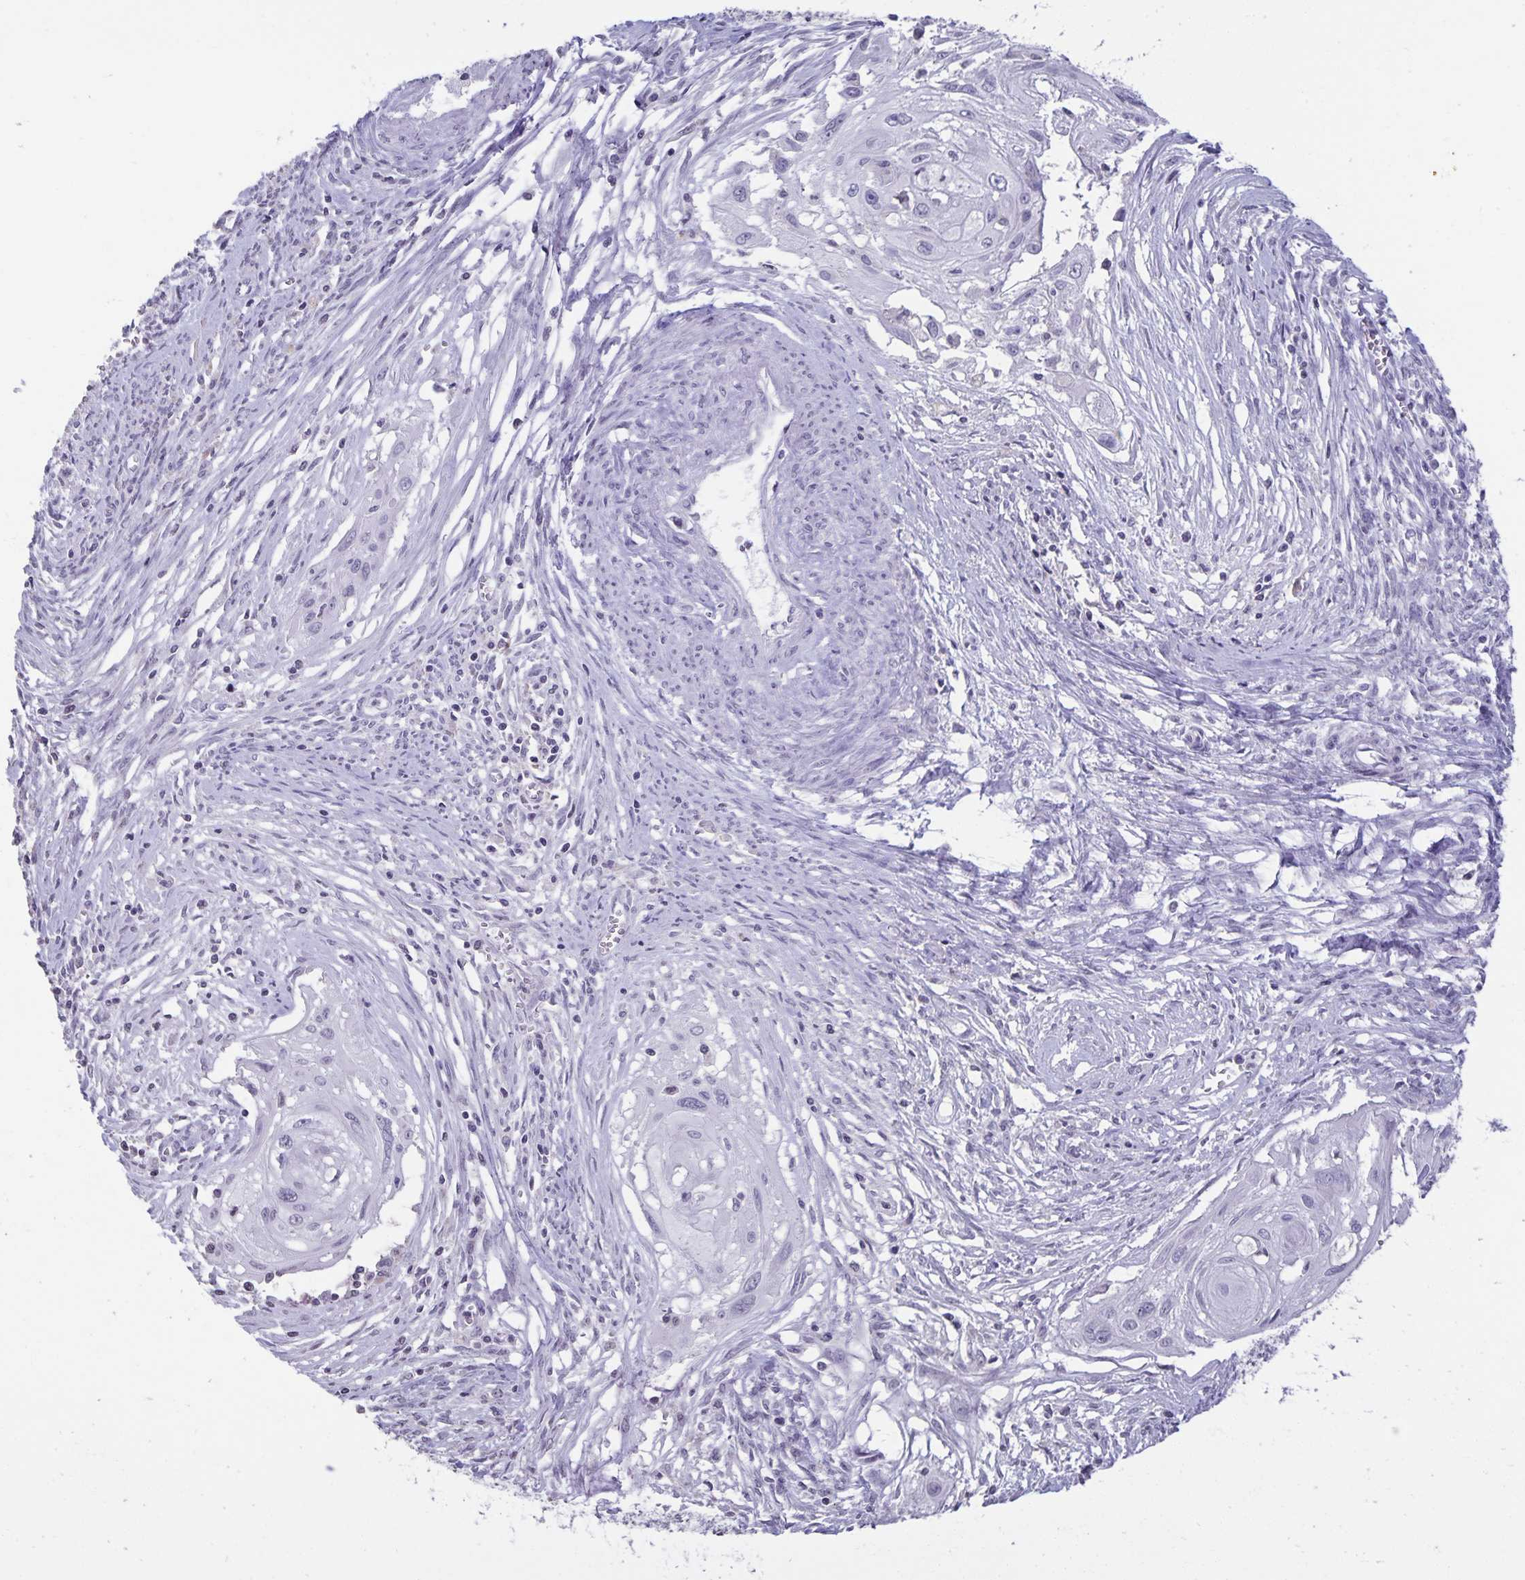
{"staining": {"intensity": "negative", "quantity": "none", "location": "none"}, "tissue": "cervical cancer", "cell_type": "Tumor cells", "image_type": "cancer", "snomed": [{"axis": "morphology", "description": "Squamous cell carcinoma, NOS"}, {"axis": "topography", "description": "Cervix"}], "caption": "Tumor cells show no significant protein staining in squamous cell carcinoma (cervical). Nuclei are stained in blue.", "gene": "AQP4", "patient": {"sex": "female", "age": 49}}